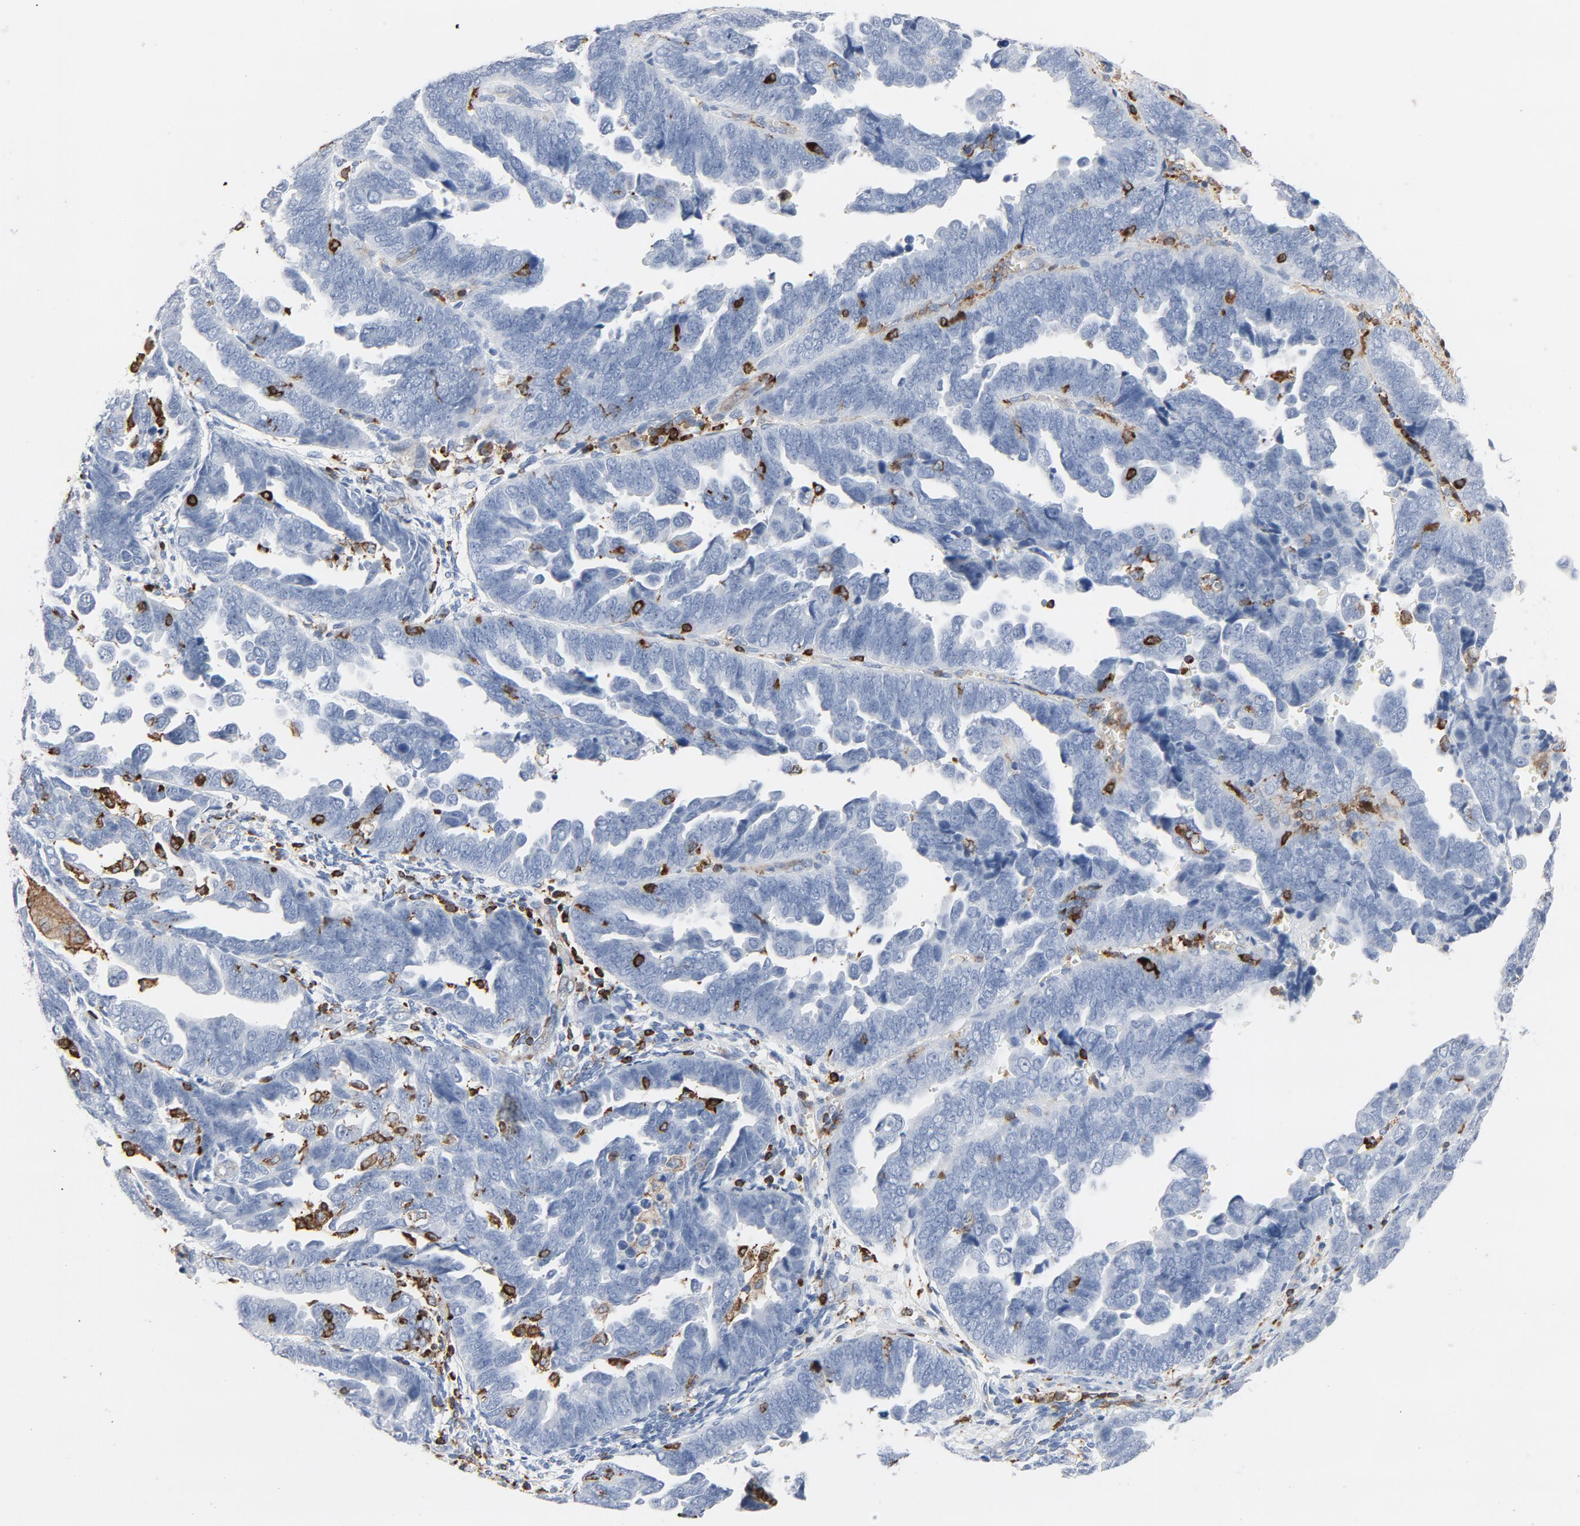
{"staining": {"intensity": "negative", "quantity": "none", "location": "none"}, "tissue": "endometrial cancer", "cell_type": "Tumor cells", "image_type": "cancer", "snomed": [{"axis": "morphology", "description": "Adenocarcinoma, NOS"}, {"axis": "topography", "description": "Endometrium"}], "caption": "An immunohistochemistry (IHC) micrograph of endometrial adenocarcinoma is shown. There is no staining in tumor cells of endometrial adenocarcinoma.", "gene": "LCP2", "patient": {"sex": "female", "age": 75}}